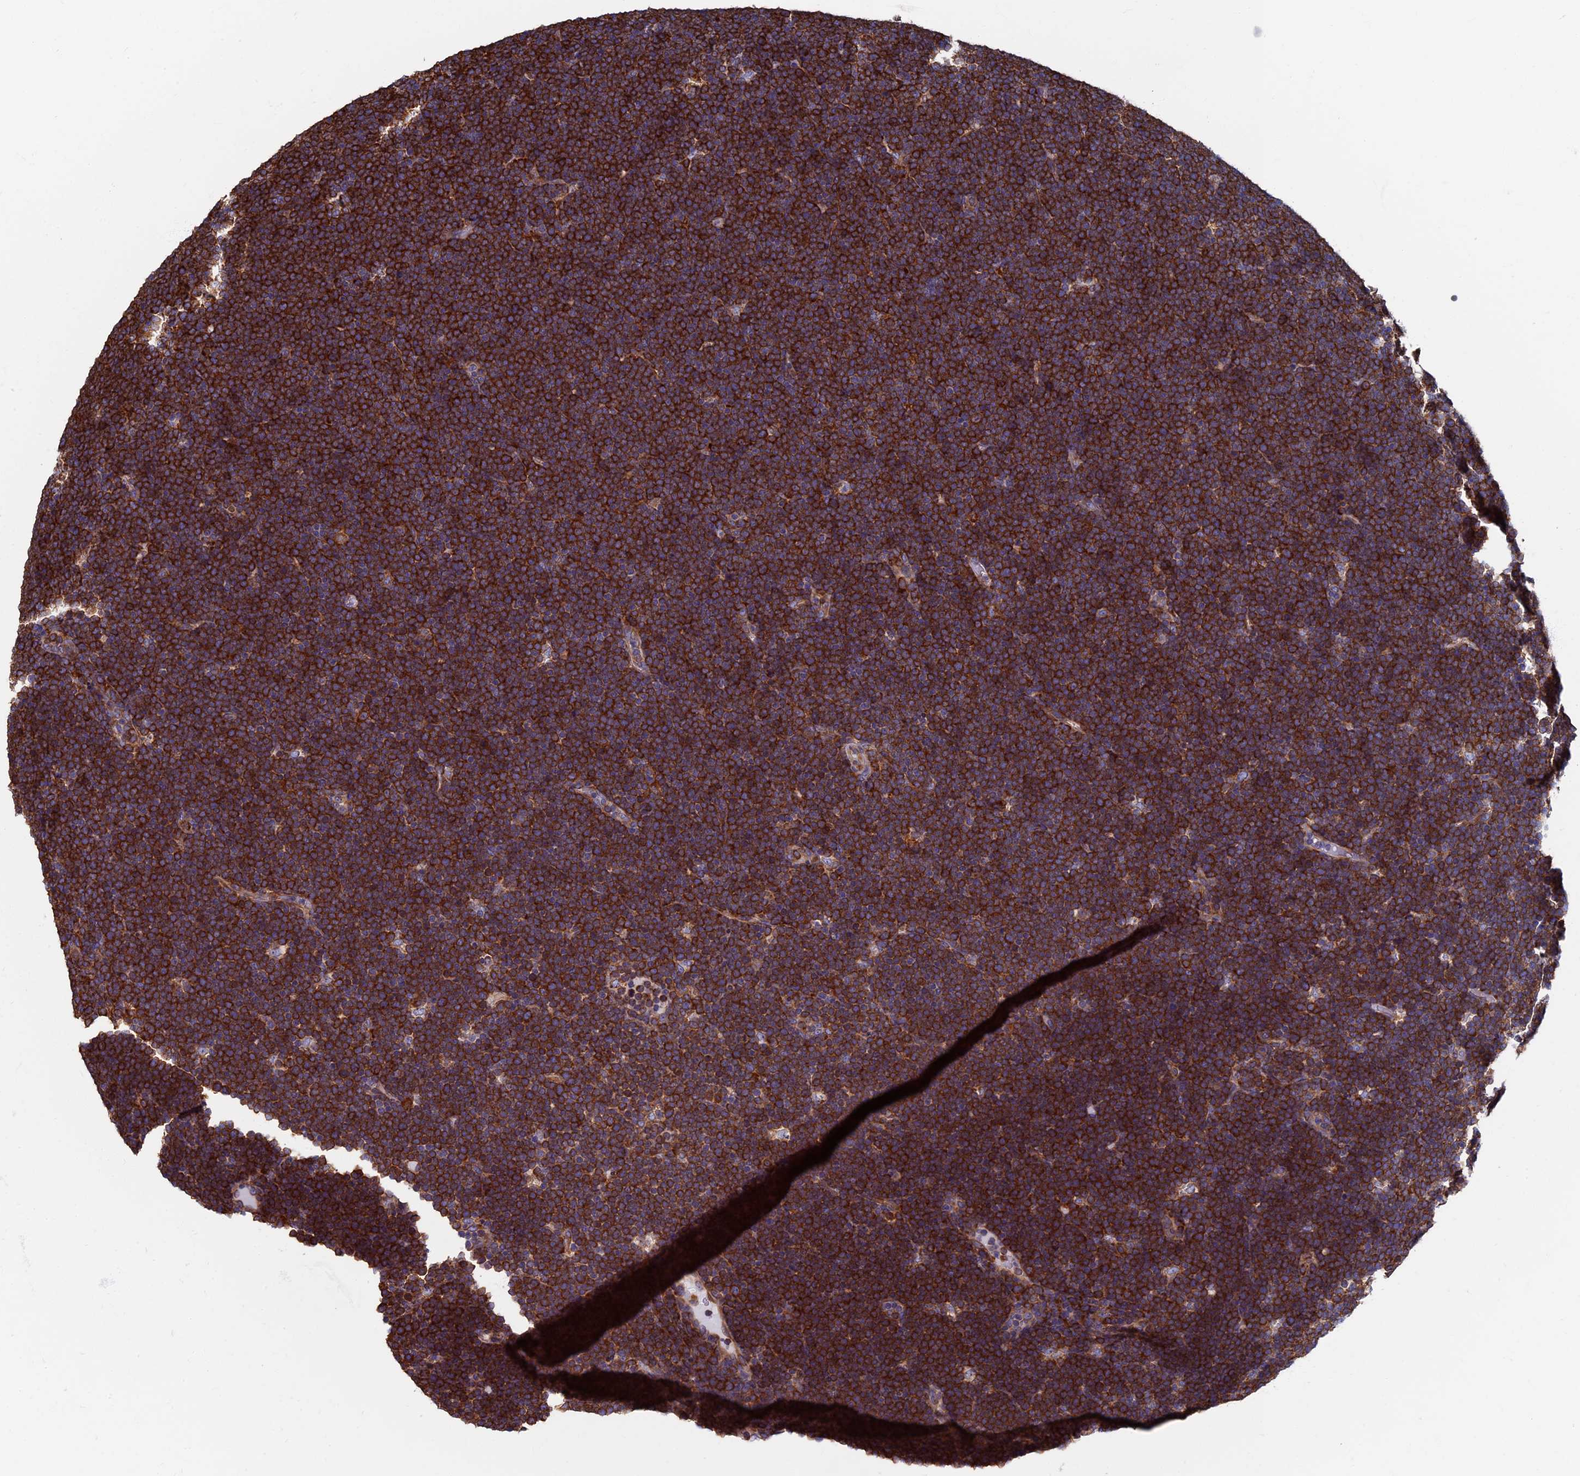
{"staining": {"intensity": "strong", "quantity": ">75%", "location": "cytoplasmic/membranous"}, "tissue": "lymphoma", "cell_type": "Tumor cells", "image_type": "cancer", "snomed": [{"axis": "morphology", "description": "Malignant lymphoma, non-Hodgkin's type, High grade"}, {"axis": "topography", "description": "Lymph node"}], "caption": "The micrograph displays staining of high-grade malignant lymphoma, non-Hodgkin's type, revealing strong cytoplasmic/membranous protein positivity (brown color) within tumor cells.", "gene": "YBX1", "patient": {"sex": "male", "age": 13}}